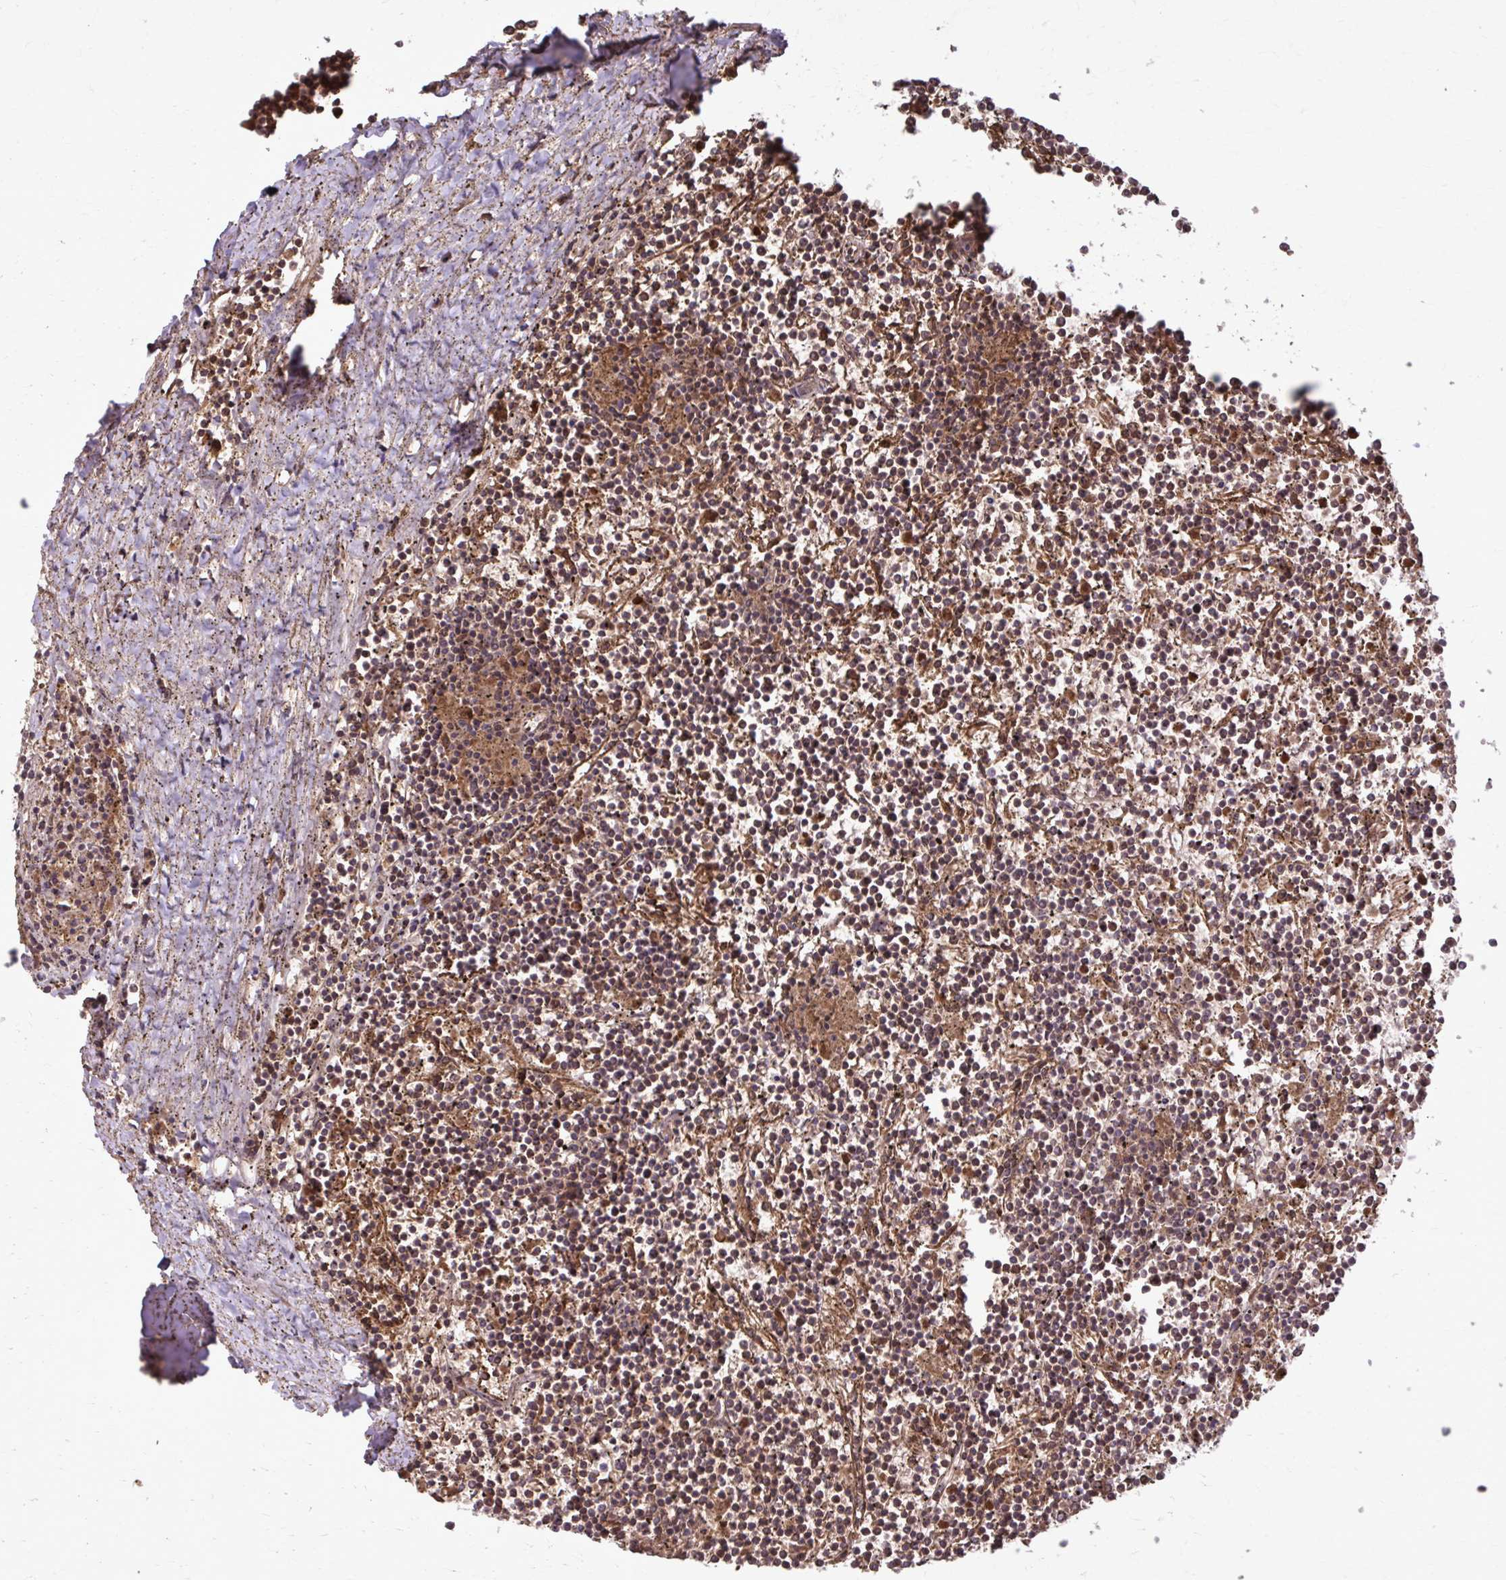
{"staining": {"intensity": "strong", "quantity": ">75%", "location": "cytoplasmic/membranous"}, "tissue": "lymphoma", "cell_type": "Tumor cells", "image_type": "cancer", "snomed": [{"axis": "morphology", "description": "Malignant lymphoma, non-Hodgkin's type, Low grade"}, {"axis": "topography", "description": "Spleen"}], "caption": "Immunohistochemical staining of lymphoma demonstrates strong cytoplasmic/membranous protein staining in approximately >75% of tumor cells. The staining is performed using DAB brown chromogen to label protein expression. The nuclei are counter-stained blue using hematoxylin.", "gene": "SNF8", "patient": {"sex": "female", "age": 19}}